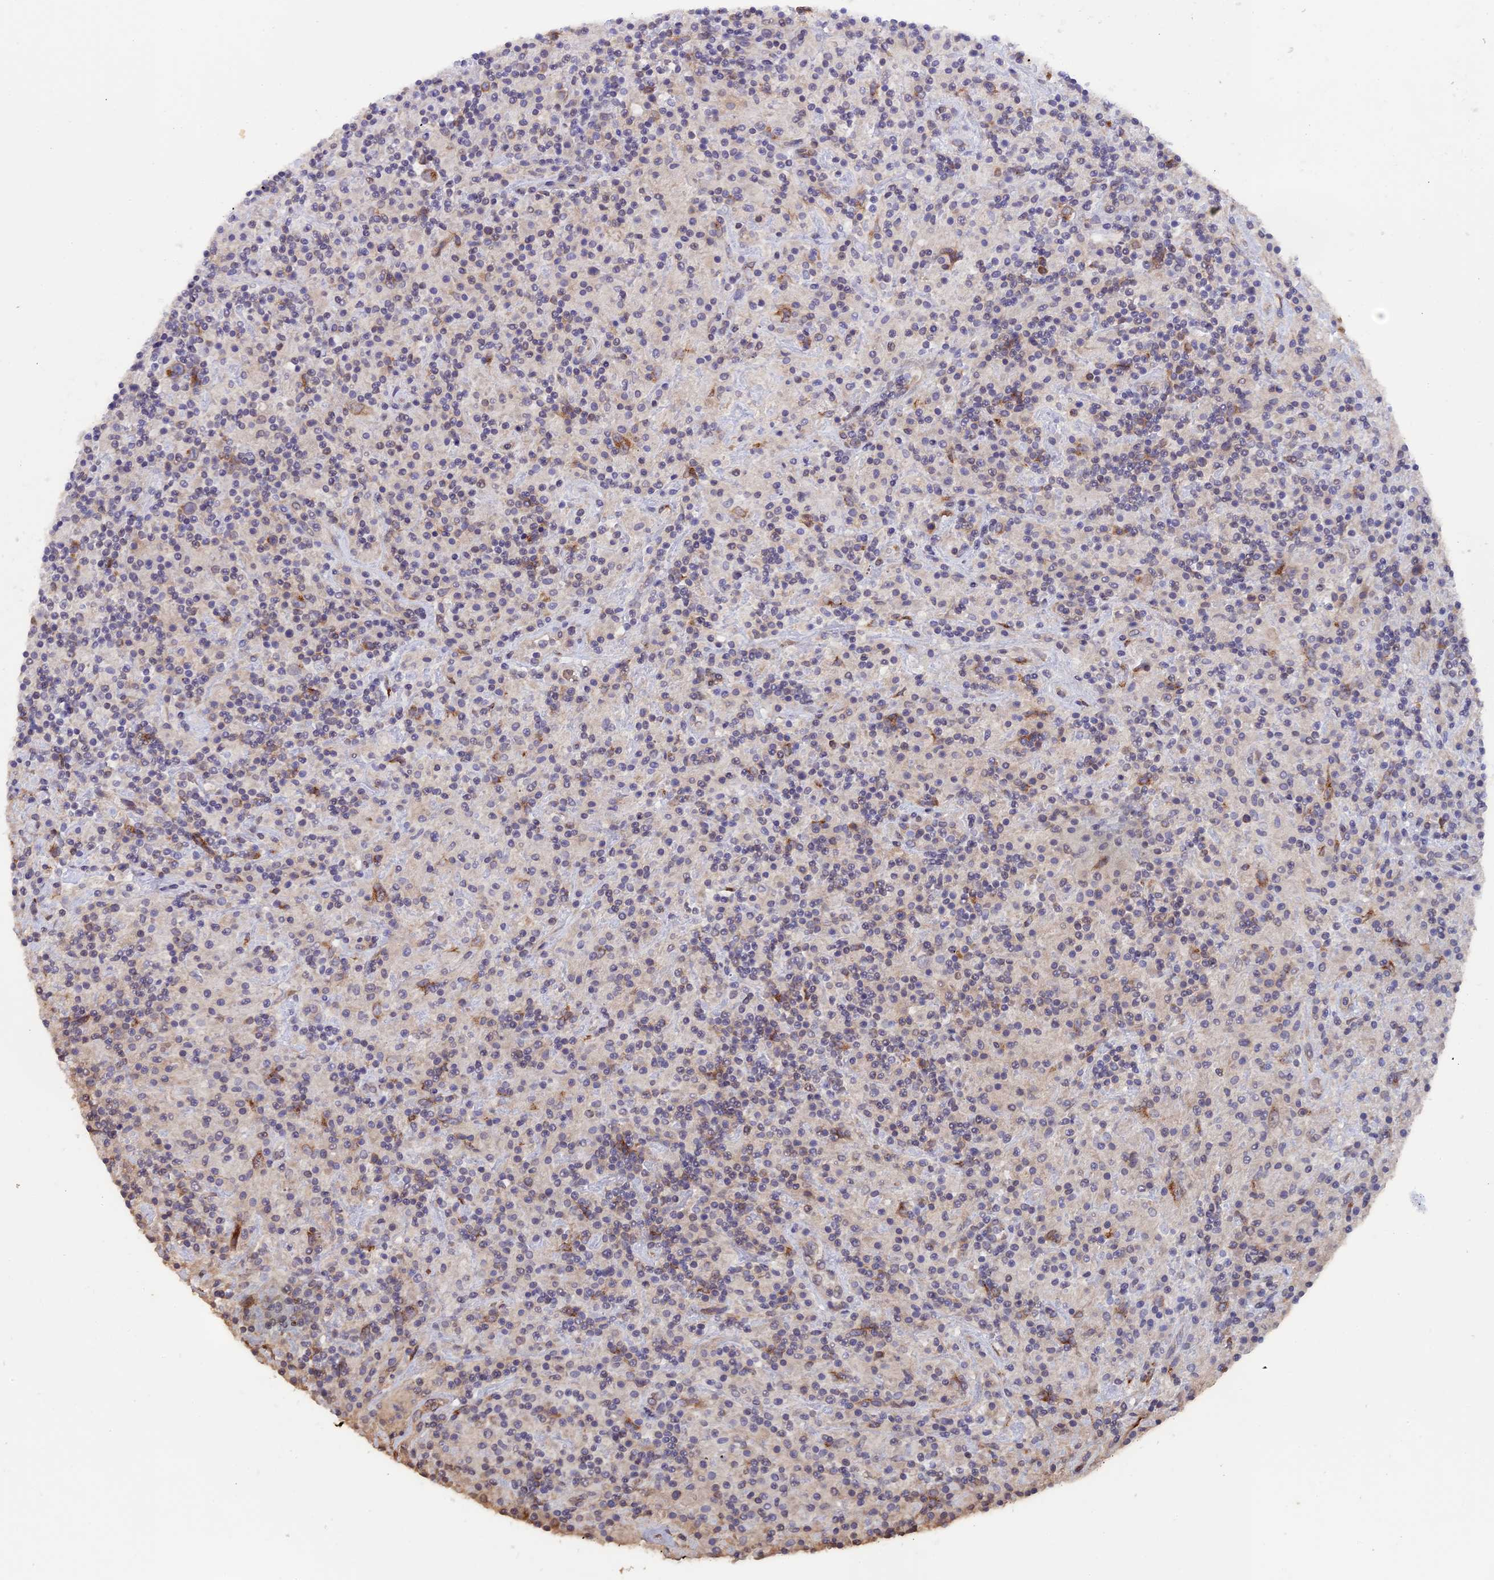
{"staining": {"intensity": "moderate", "quantity": "25%-75%", "location": "cytoplasmic/membranous"}, "tissue": "lymphoma", "cell_type": "Tumor cells", "image_type": "cancer", "snomed": [{"axis": "morphology", "description": "Hodgkin's disease, NOS"}, {"axis": "topography", "description": "Lymph node"}], "caption": "A medium amount of moderate cytoplasmic/membranous staining is identified in about 25%-75% of tumor cells in lymphoma tissue.", "gene": "SNX17", "patient": {"sex": "male", "age": 70}}